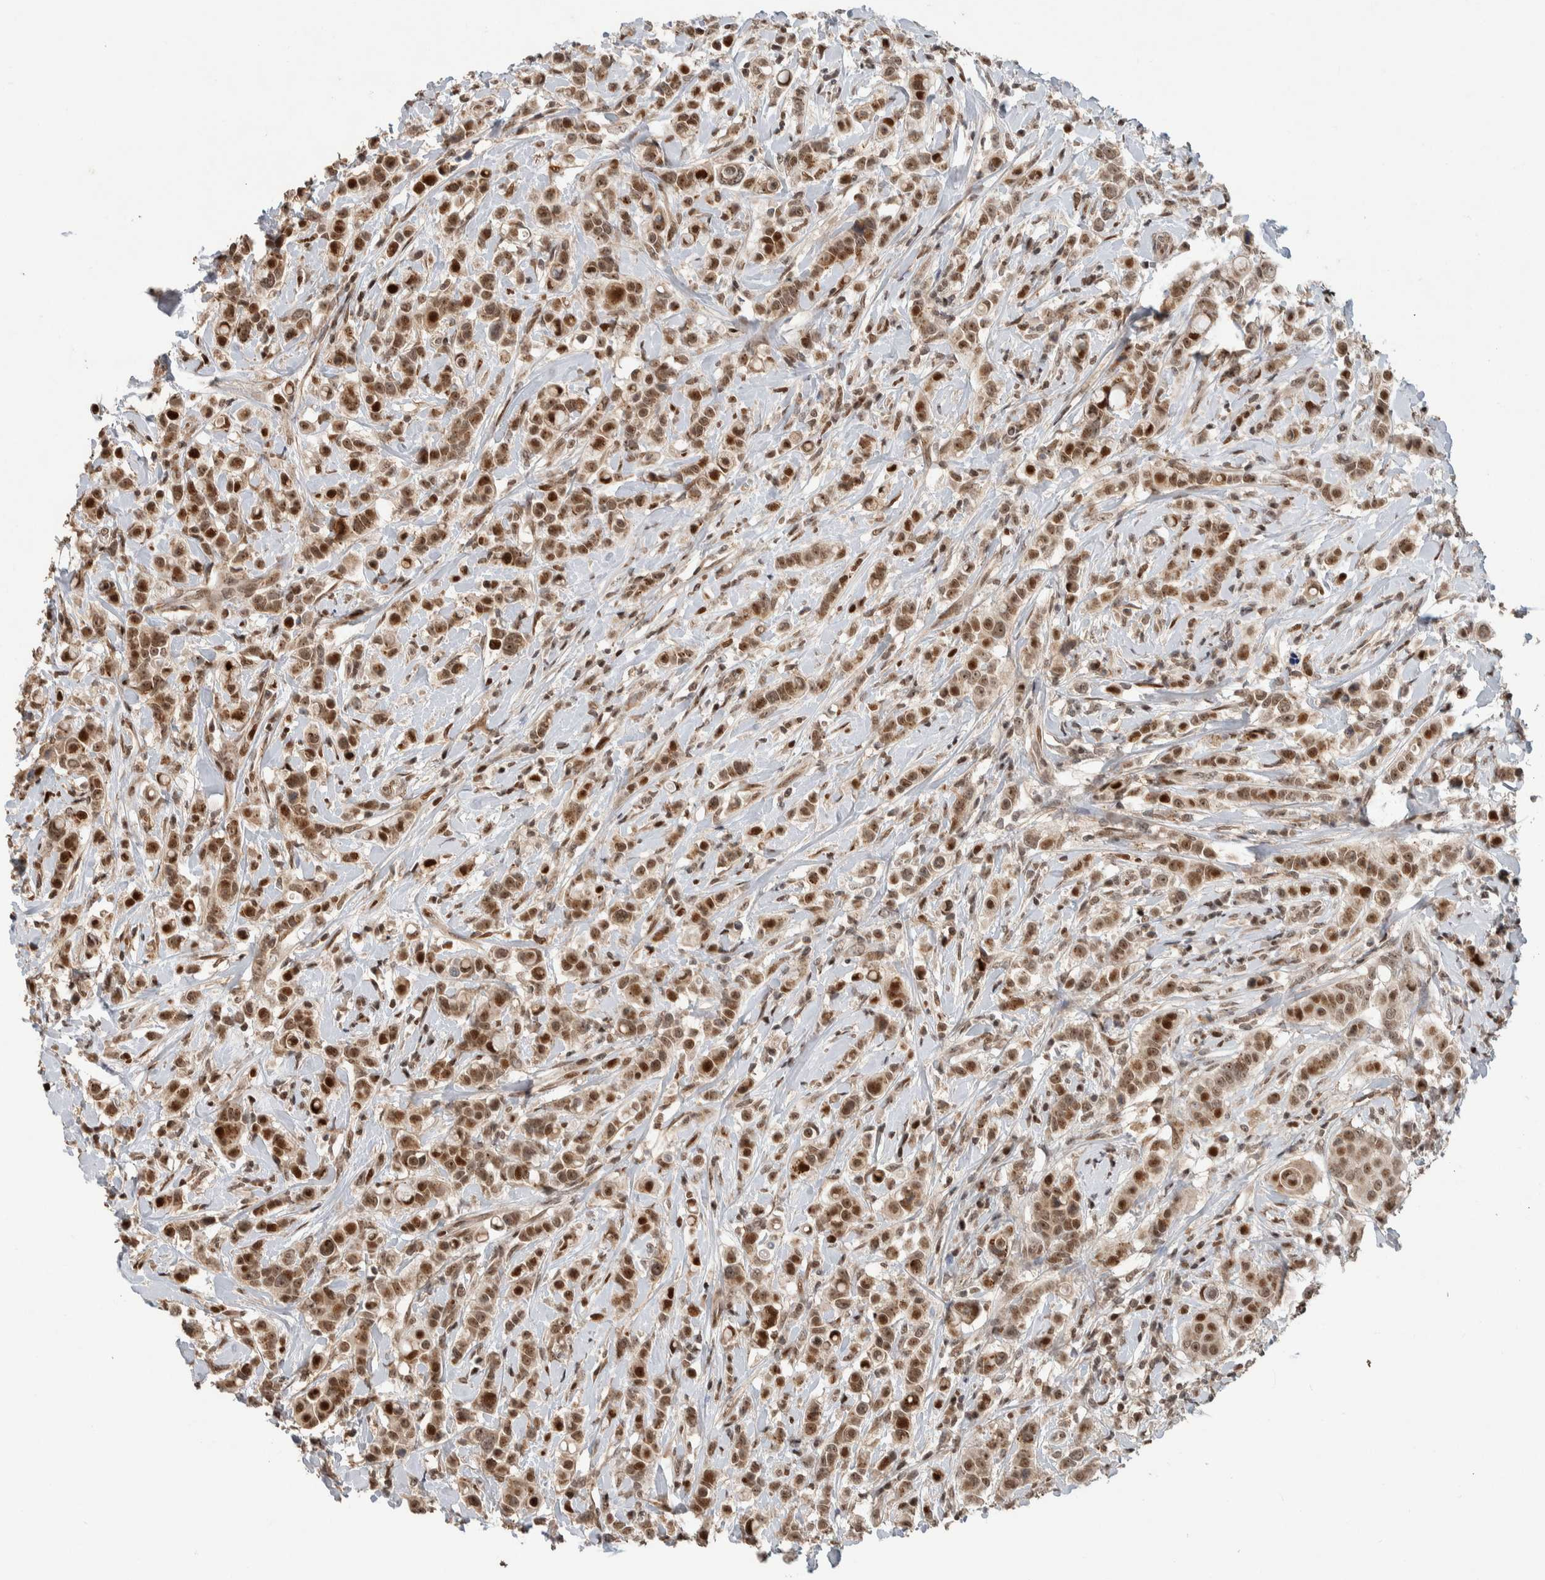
{"staining": {"intensity": "moderate", "quantity": ">75%", "location": "nuclear"}, "tissue": "breast cancer", "cell_type": "Tumor cells", "image_type": "cancer", "snomed": [{"axis": "morphology", "description": "Duct carcinoma"}, {"axis": "topography", "description": "Breast"}], "caption": "High-magnification brightfield microscopy of invasive ductal carcinoma (breast) stained with DAB (brown) and counterstained with hematoxylin (blue). tumor cells exhibit moderate nuclear staining is appreciated in approximately>75% of cells.", "gene": "ZNF521", "patient": {"sex": "female", "age": 27}}